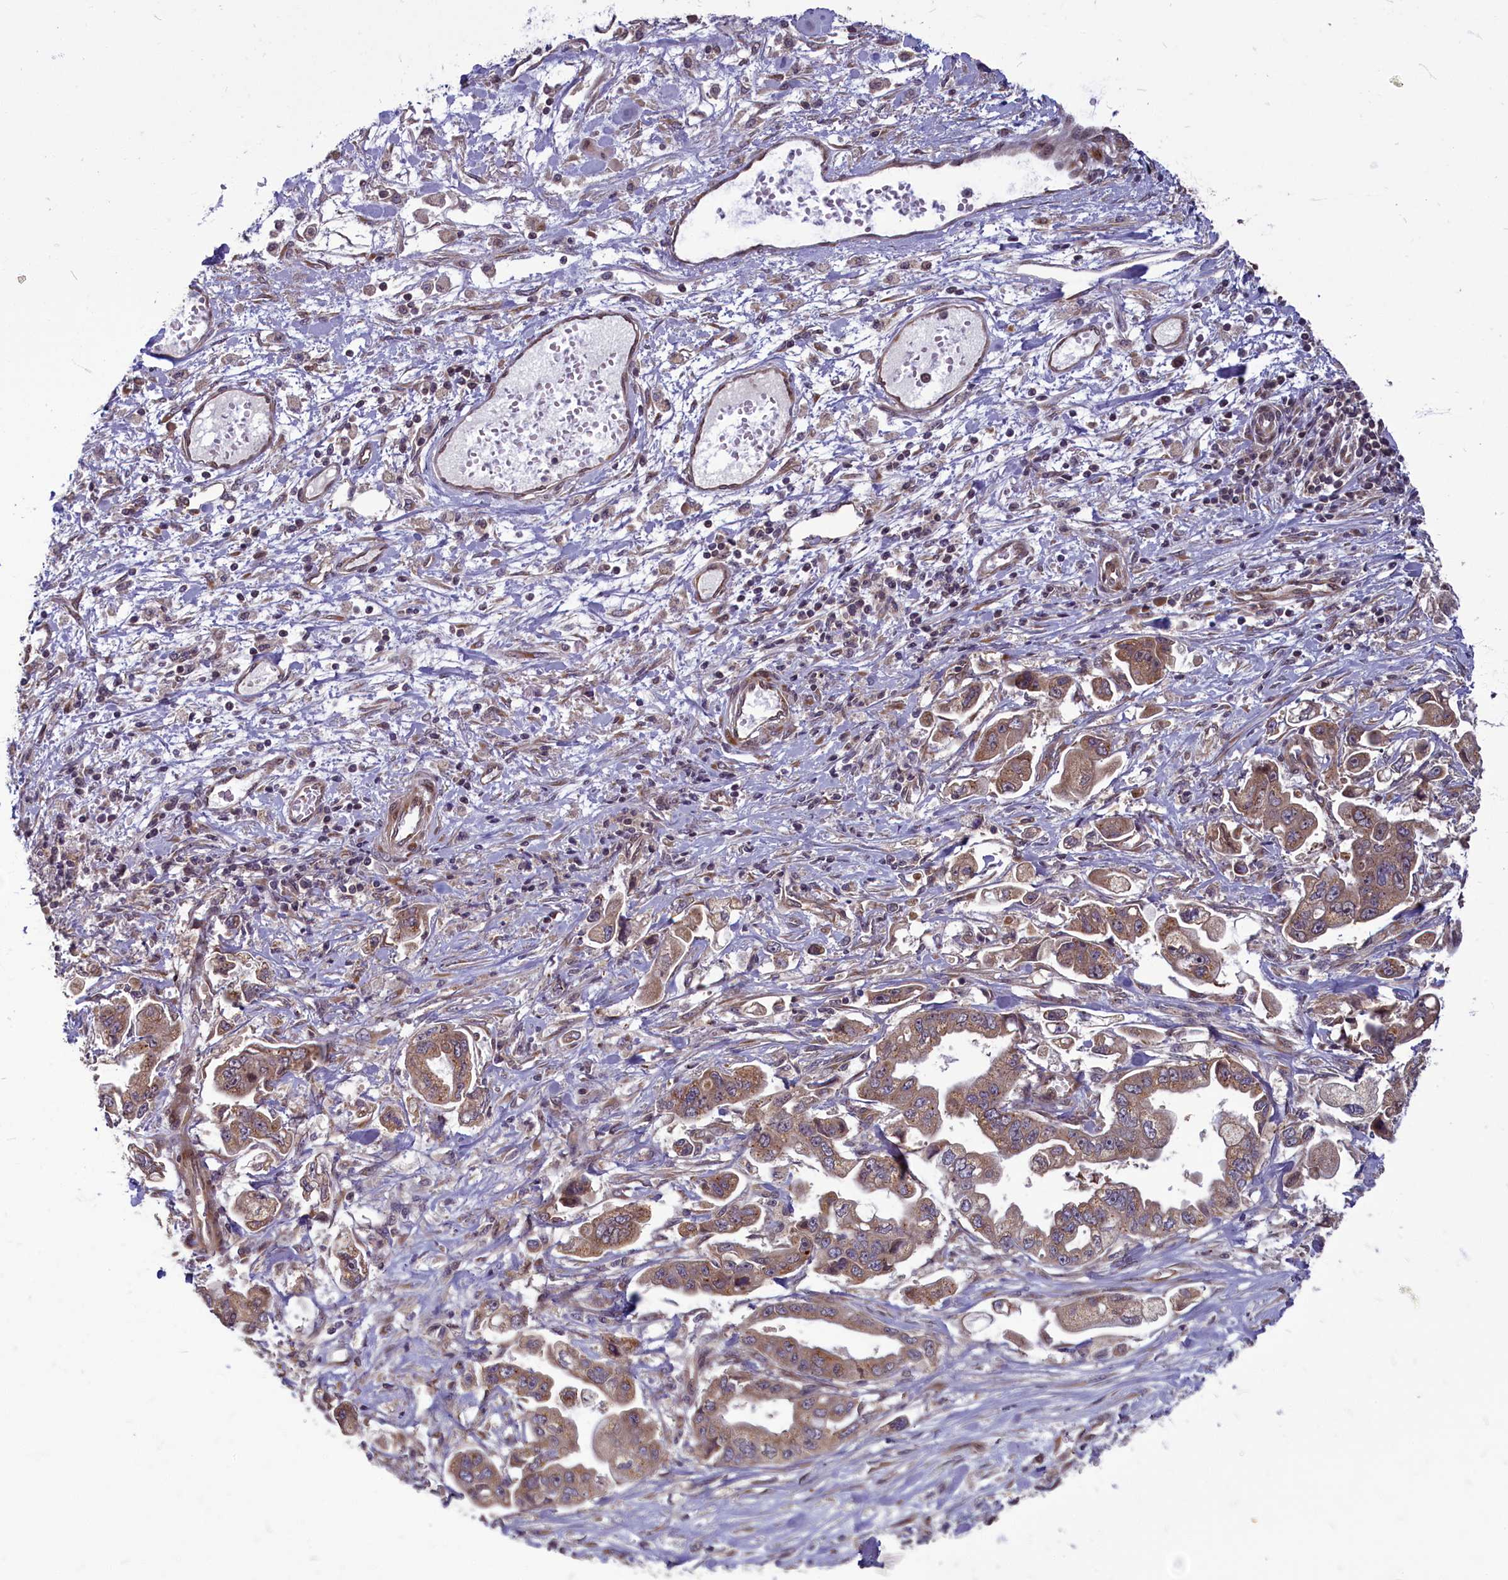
{"staining": {"intensity": "moderate", "quantity": ">75%", "location": "cytoplasmic/membranous"}, "tissue": "stomach cancer", "cell_type": "Tumor cells", "image_type": "cancer", "snomed": [{"axis": "morphology", "description": "Adenocarcinoma, NOS"}, {"axis": "topography", "description": "Stomach"}], "caption": "Brown immunohistochemical staining in human stomach cancer exhibits moderate cytoplasmic/membranous staining in approximately >75% of tumor cells.", "gene": "MYCBP", "patient": {"sex": "male", "age": 62}}